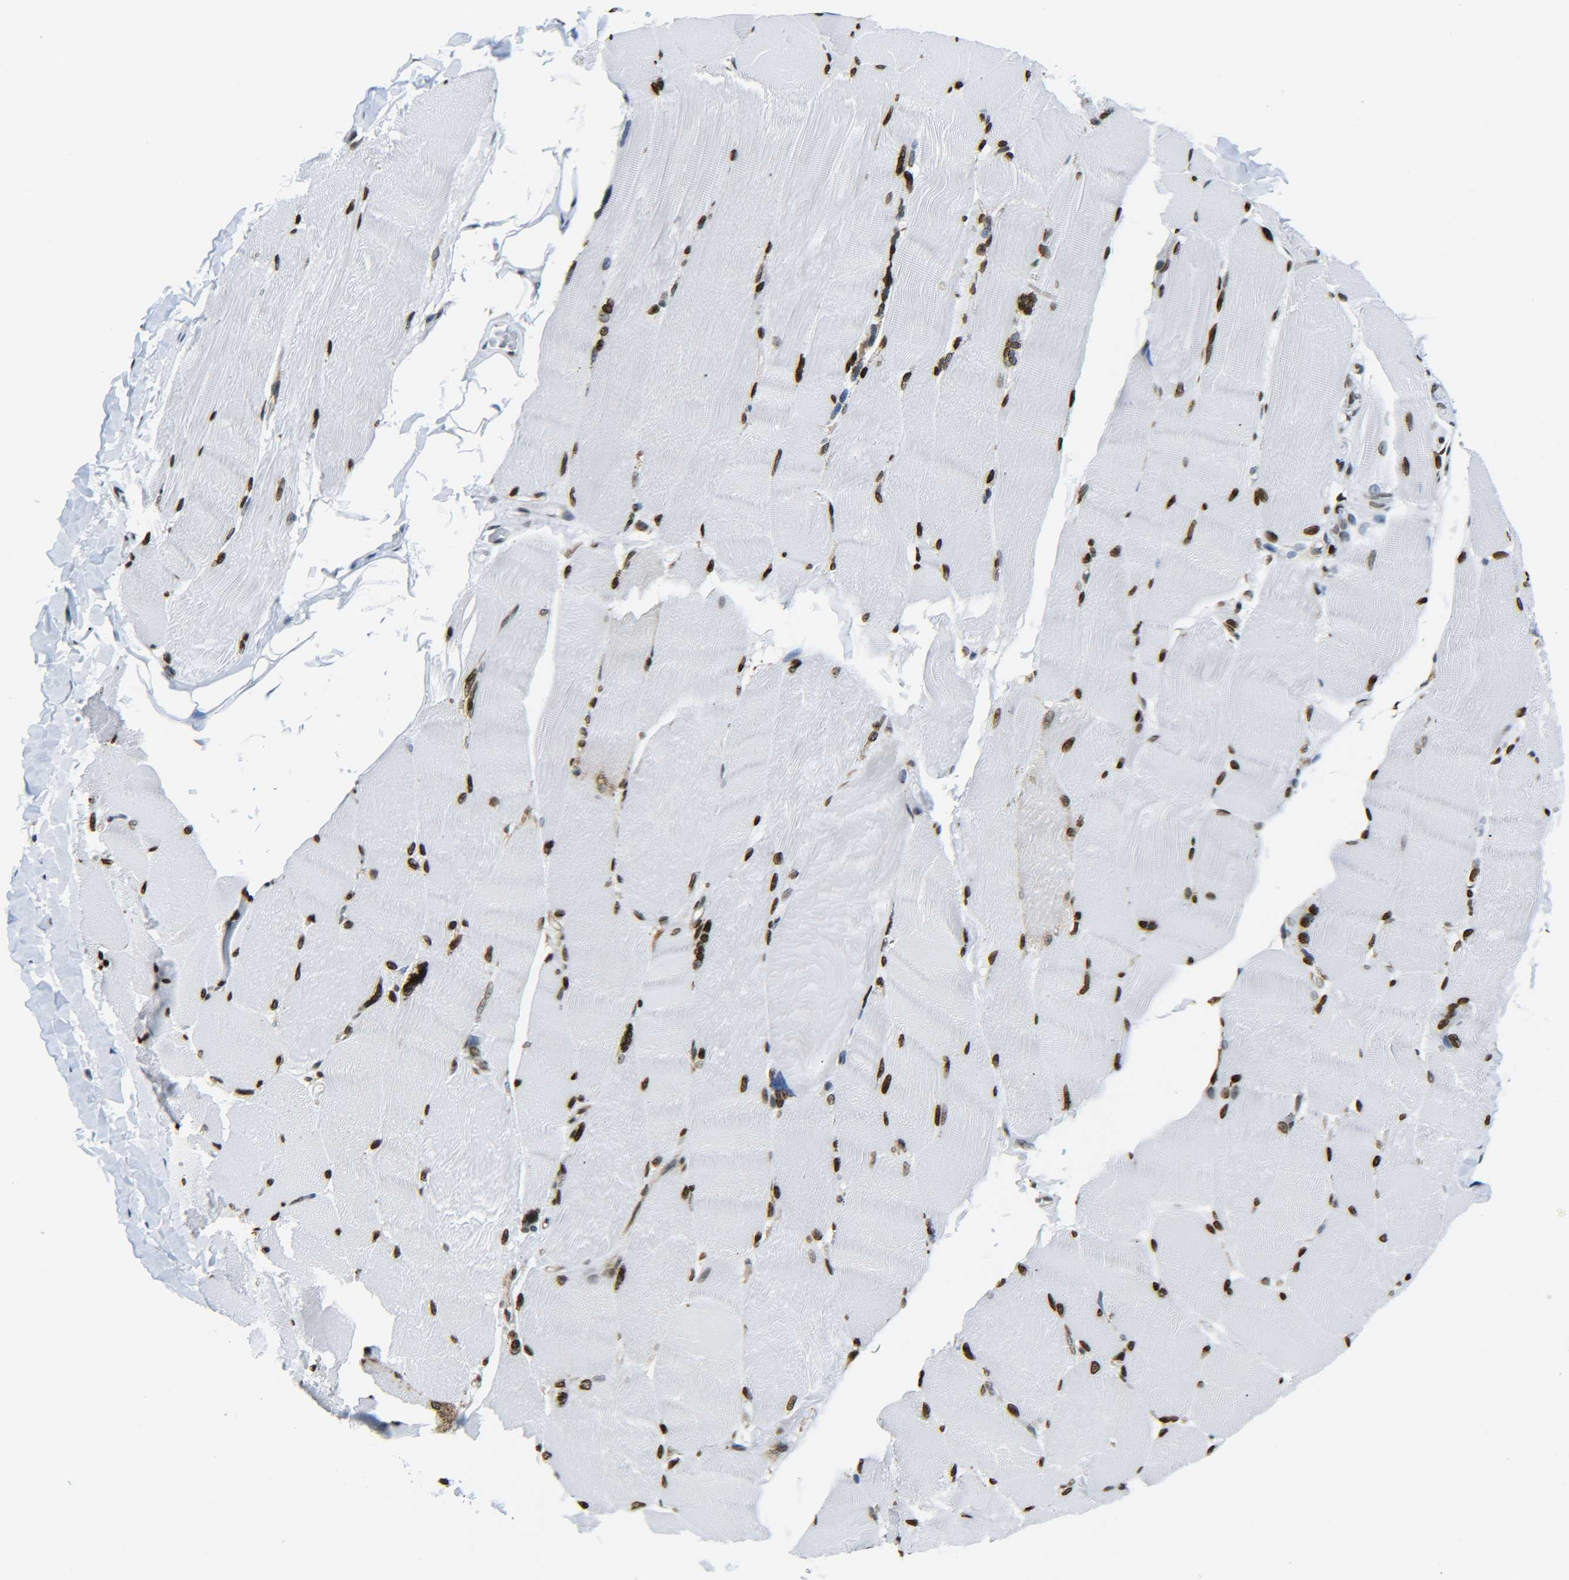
{"staining": {"intensity": "strong", "quantity": ">75%", "location": "nuclear"}, "tissue": "skeletal muscle", "cell_type": "Myocytes", "image_type": "normal", "snomed": [{"axis": "morphology", "description": "Normal tissue, NOS"}, {"axis": "topography", "description": "Skin"}, {"axis": "topography", "description": "Skeletal muscle"}], "caption": "Protein staining of unremarkable skeletal muscle demonstrates strong nuclear positivity in approximately >75% of myocytes.", "gene": "H2AX", "patient": {"sex": "male", "age": 83}}